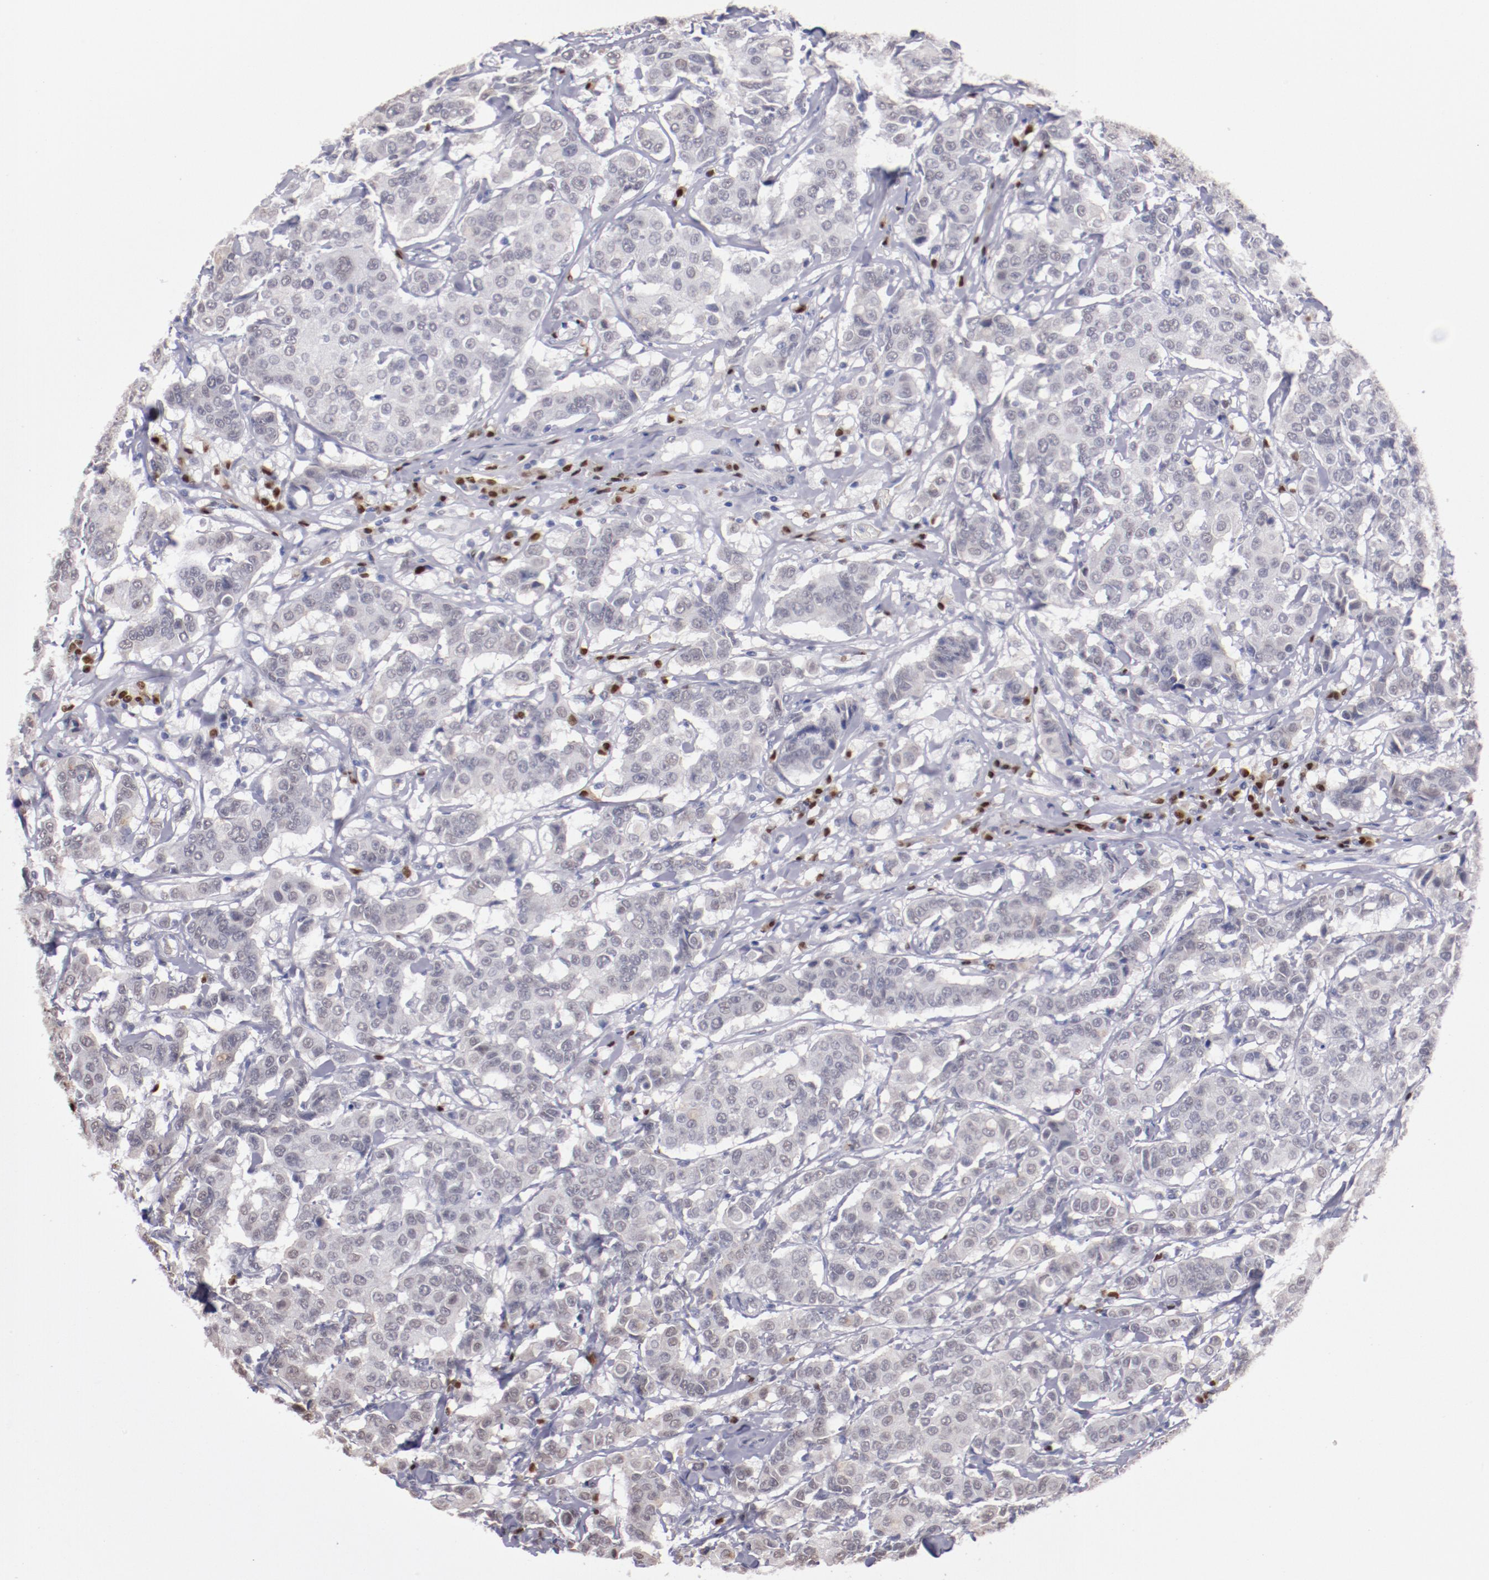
{"staining": {"intensity": "negative", "quantity": "none", "location": "none"}, "tissue": "breast cancer", "cell_type": "Tumor cells", "image_type": "cancer", "snomed": [{"axis": "morphology", "description": "Duct carcinoma"}, {"axis": "topography", "description": "Breast"}], "caption": "DAB (3,3'-diaminobenzidine) immunohistochemical staining of infiltrating ductal carcinoma (breast) exhibits no significant staining in tumor cells.", "gene": "IRF4", "patient": {"sex": "female", "age": 27}}